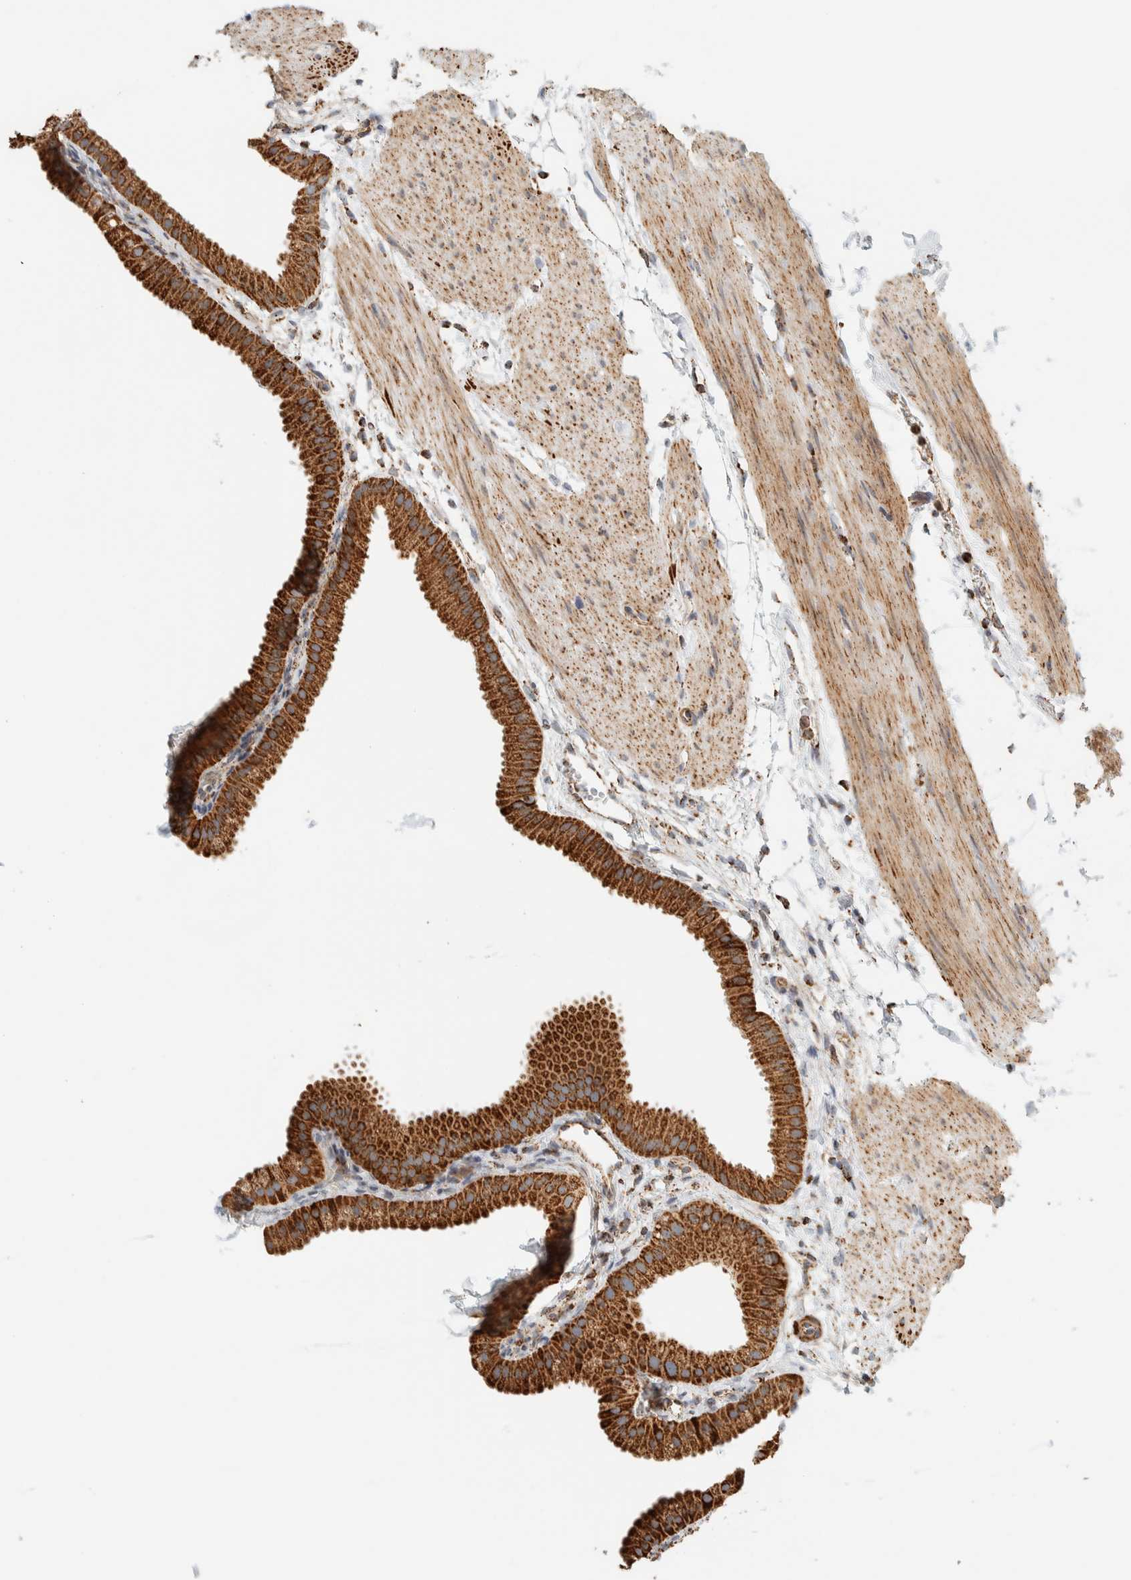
{"staining": {"intensity": "strong", "quantity": ">75%", "location": "cytoplasmic/membranous"}, "tissue": "gallbladder", "cell_type": "Glandular cells", "image_type": "normal", "snomed": [{"axis": "morphology", "description": "Normal tissue, NOS"}, {"axis": "topography", "description": "Gallbladder"}], "caption": "This micrograph demonstrates normal gallbladder stained with IHC to label a protein in brown. The cytoplasmic/membranous of glandular cells show strong positivity for the protein. Nuclei are counter-stained blue.", "gene": "ZNF454", "patient": {"sex": "female", "age": 64}}